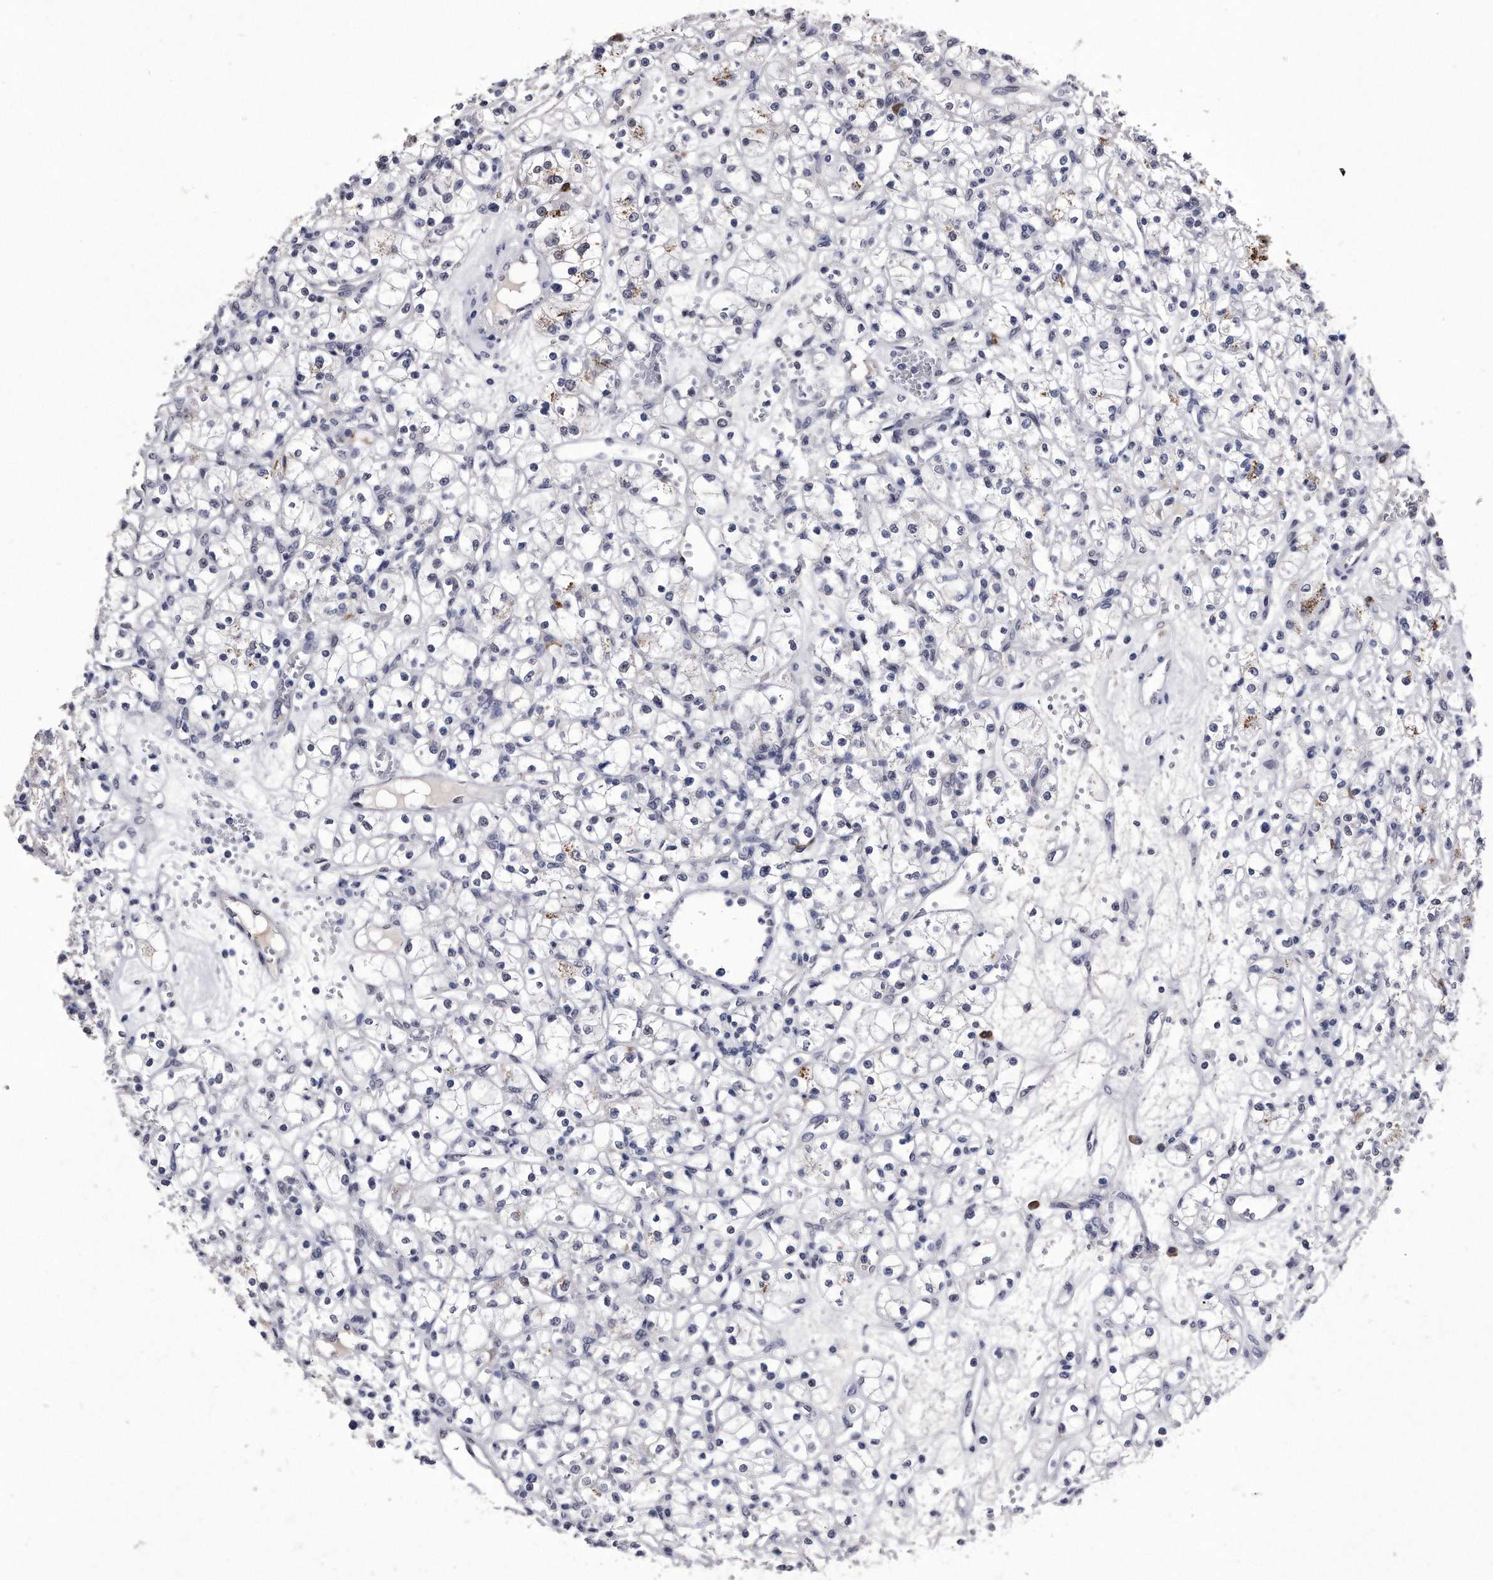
{"staining": {"intensity": "negative", "quantity": "none", "location": "none"}, "tissue": "renal cancer", "cell_type": "Tumor cells", "image_type": "cancer", "snomed": [{"axis": "morphology", "description": "Adenocarcinoma, NOS"}, {"axis": "topography", "description": "Kidney"}], "caption": "Histopathology image shows no significant protein staining in tumor cells of renal cancer (adenocarcinoma).", "gene": "KCTD8", "patient": {"sex": "female", "age": 59}}